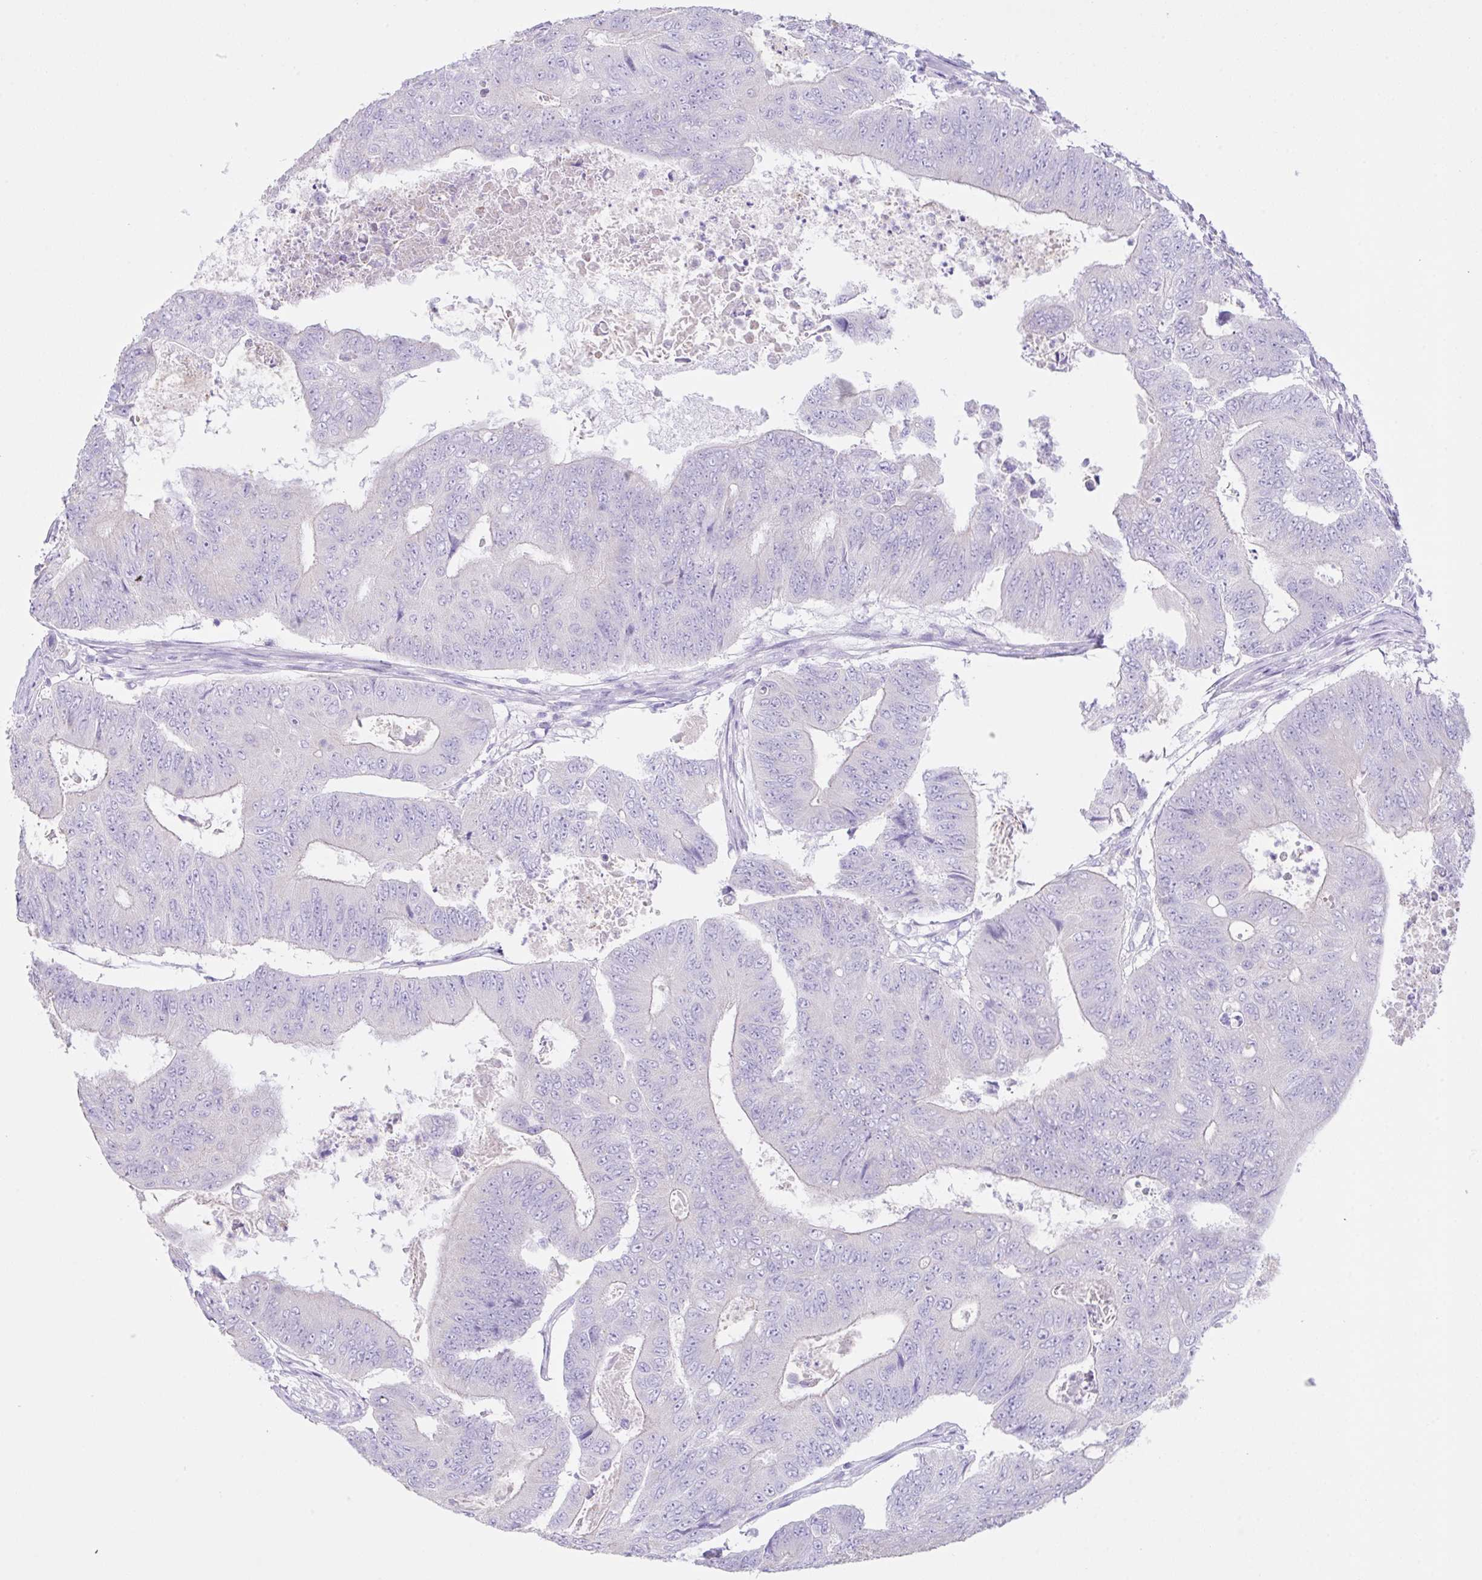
{"staining": {"intensity": "negative", "quantity": "none", "location": "none"}, "tissue": "colorectal cancer", "cell_type": "Tumor cells", "image_type": "cancer", "snomed": [{"axis": "morphology", "description": "Adenocarcinoma, NOS"}, {"axis": "topography", "description": "Colon"}], "caption": "Human adenocarcinoma (colorectal) stained for a protein using immunohistochemistry demonstrates no staining in tumor cells.", "gene": "CST11", "patient": {"sex": "female", "age": 48}}